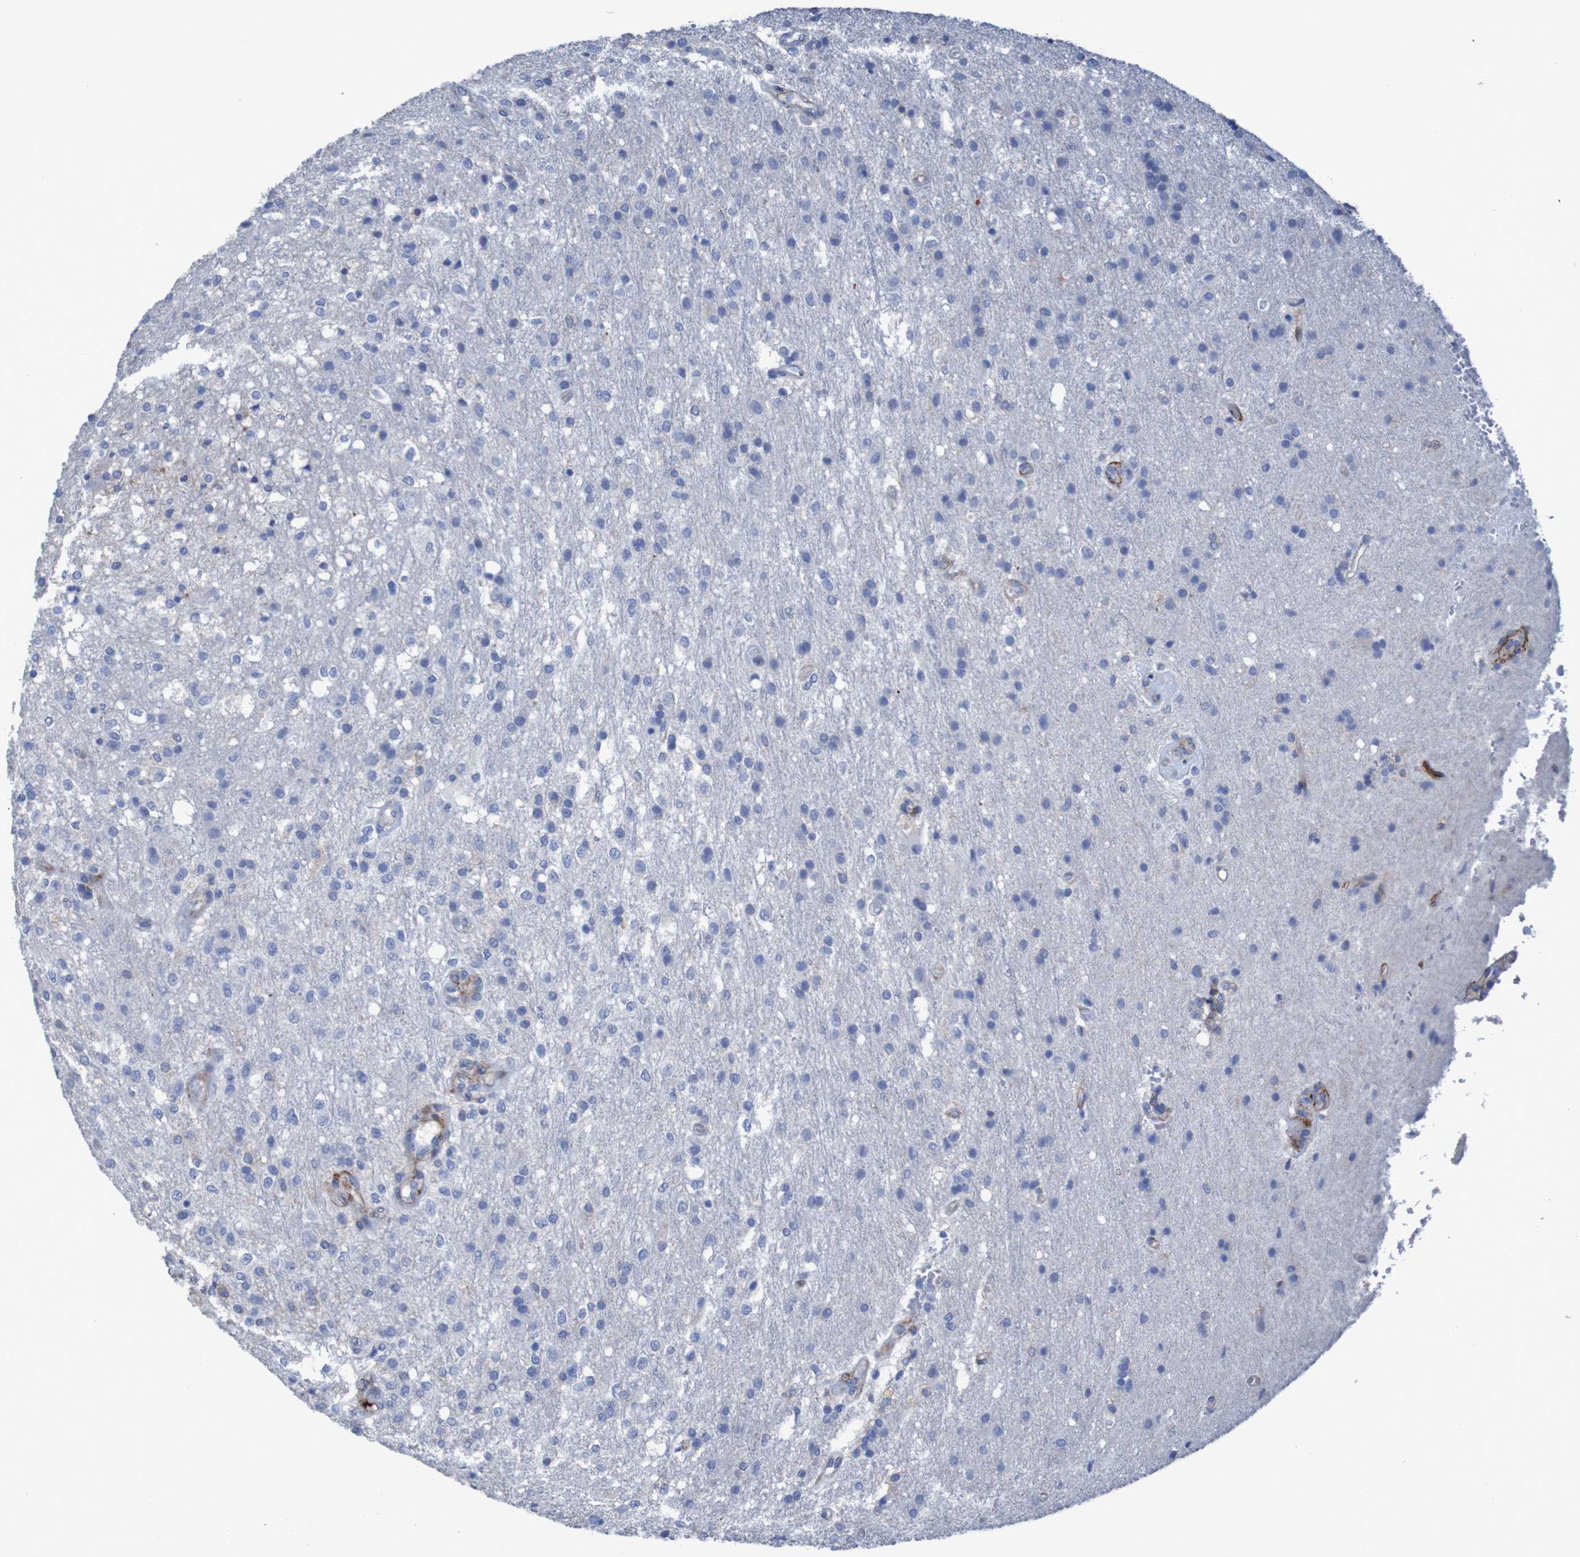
{"staining": {"intensity": "negative", "quantity": "none", "location": "none"}, "tissue": "glioma", "cell_type": "Tumor cells", "image_type": "cancer", "snomed": [{"axis": "morphology", "description": "Normal tissue, NOS"}, {"axis": "morphology", "description": "Glioma, malignant, High grade"}, {"axis": "topography", "description": "Cerebral cortex"}], "caption": "IHC of glioma demonstrates no staining in tumor cells.", "gene": "RNF182", "patient": {"sex": "male", "age": 77}}